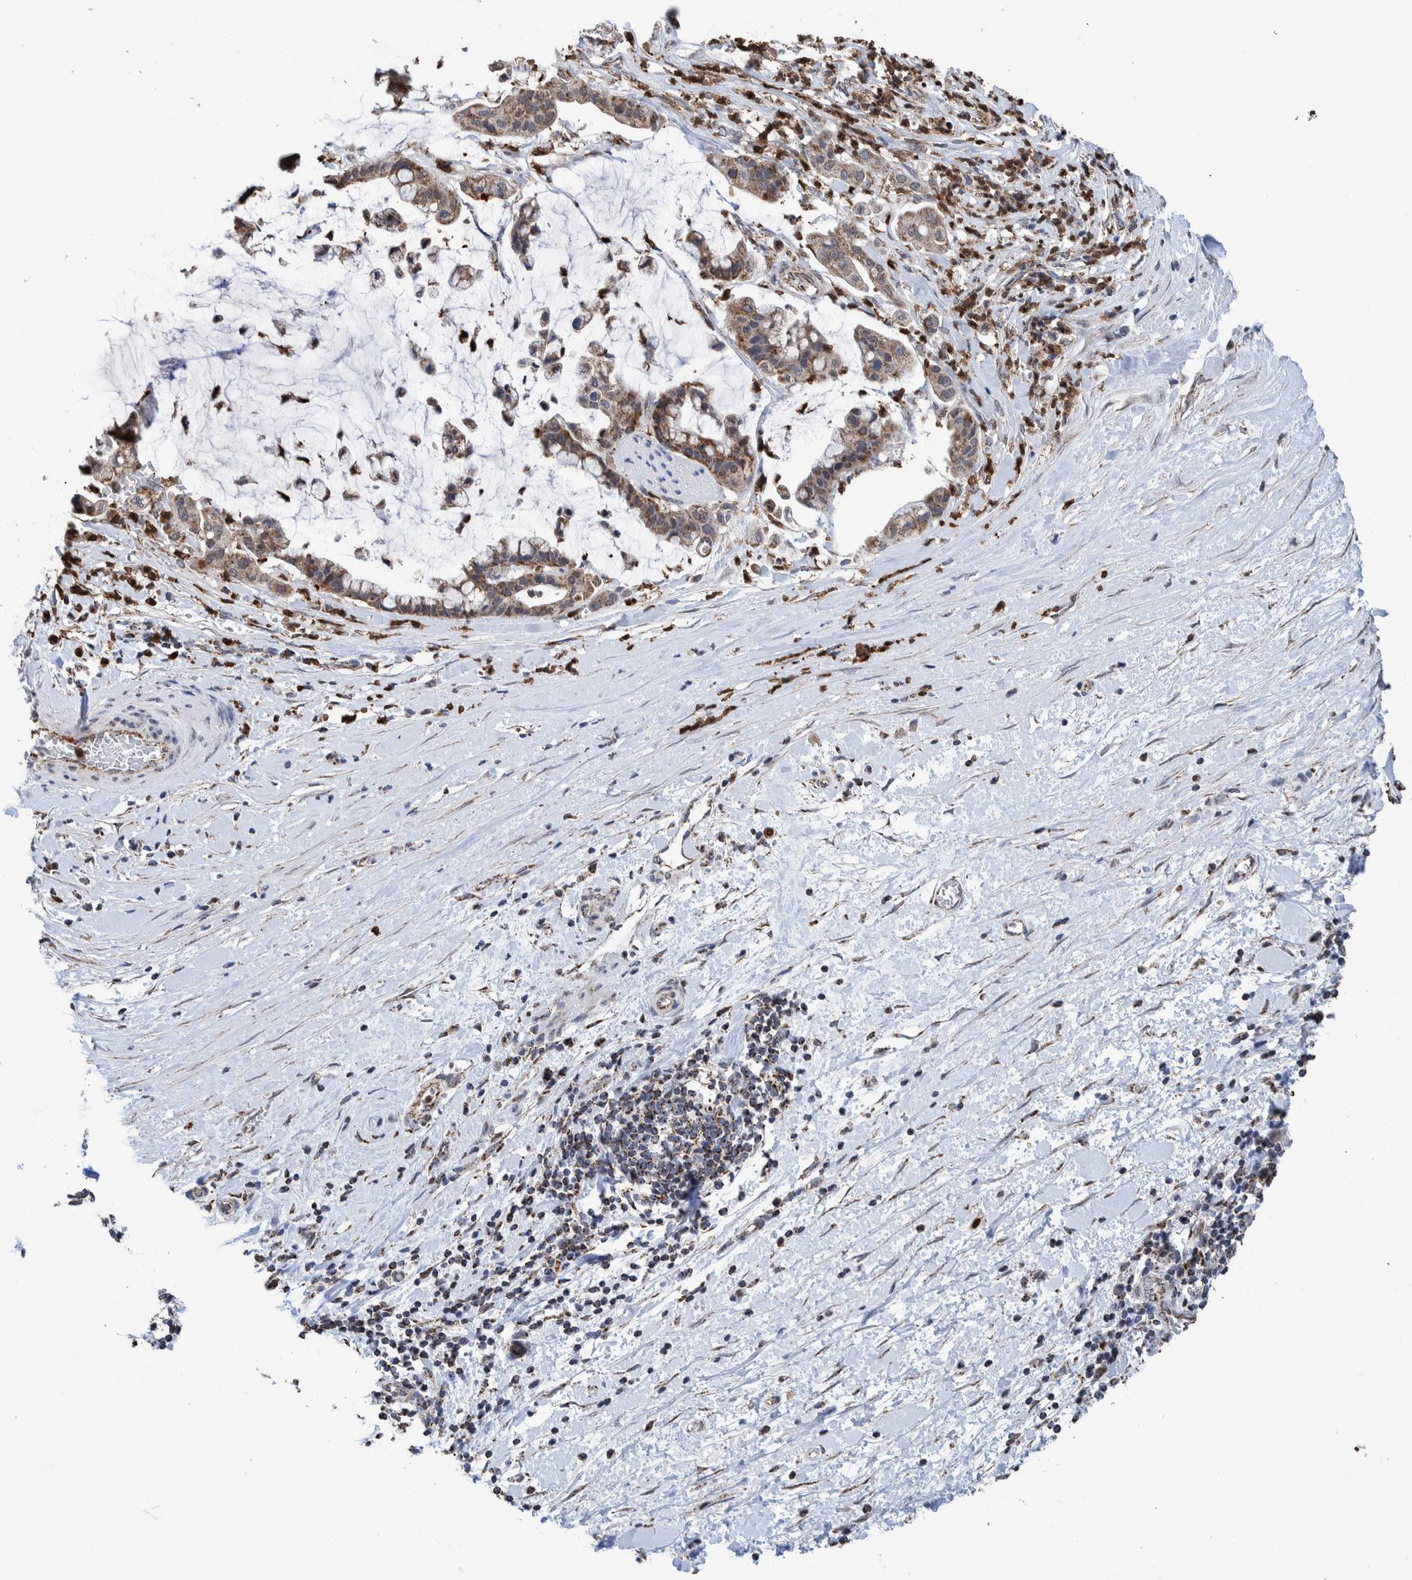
{"staining": {"intensity": "weak", "quantity": ">75%", "location": "cytoplasmic/membranous"}, "tissue": "pancreatic cancer", "cell_type": "Tumor cells", "image_type": "cancer", "snomed": [{"axis": "morphology", "description": "Adenocarcinoma, NOS"}, {"axis": "topography", "description": "Pancreas"}], "caption": "Tumor cells display low levels of weak cytoplasmic/membranous staining in approximately >75% of cells in human pancreatic cancer (adenocarcinoma).", "gene": "DECR1", "patient": {"sex": "male", "age": 41}}